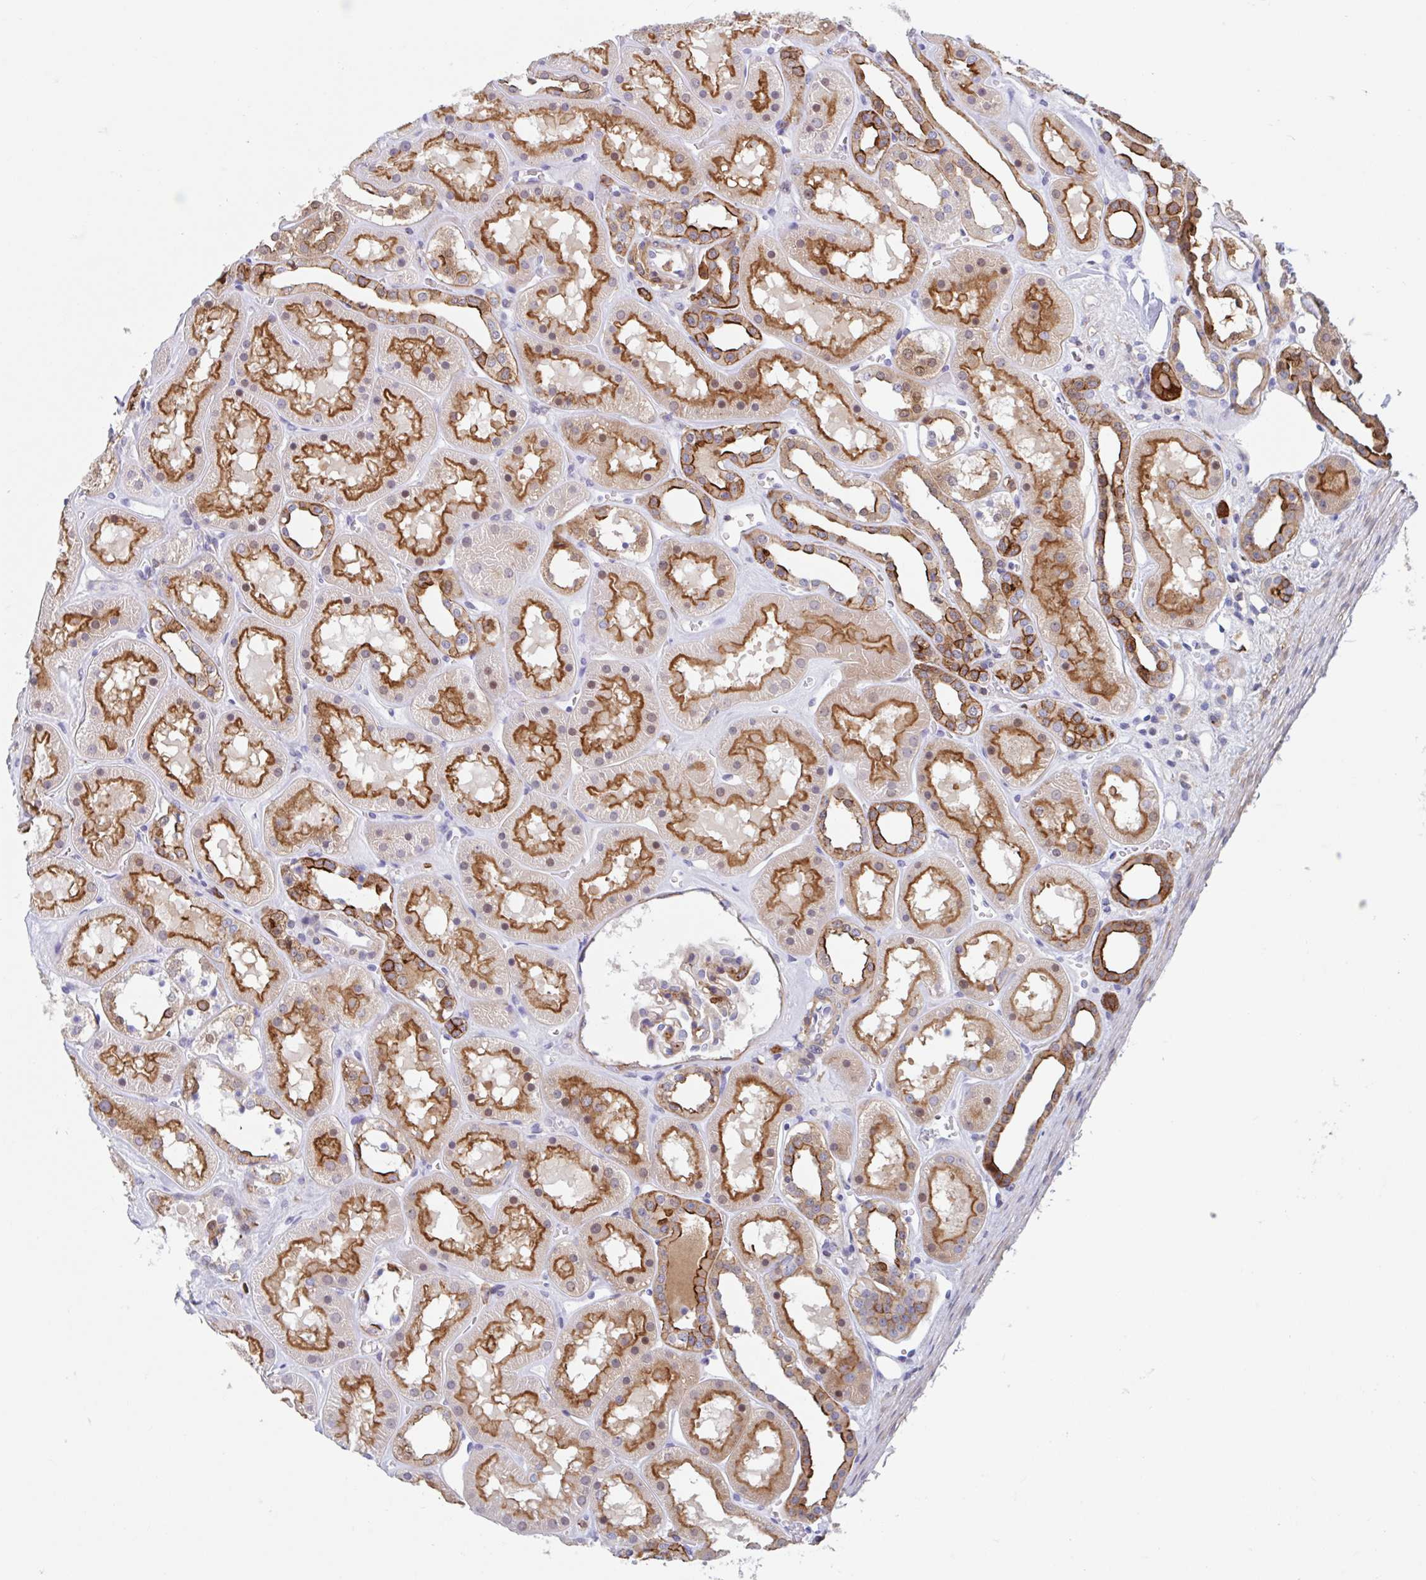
{"staining": {"intensity": "moderate", "quantity": "<25%", "location": "cytoplasmic/membranous"}, "tissue": "kidney", "cell_type": "Cells in glomeruli", "image_type": "normal", "snomed": [{"axis": "morphology", "description": "Normal tissue, NOS"}, {"axis": "topography", "description": "Kidney"}], "caption": "Immunohistochemistry (DAB) staining of normal human kidney displays moderate cytoplasmic/membranous protein expression in about <25% of cells in glomeruli. Nuclei are stained in blue.", "gene": "EFHD1", "patient": {"sex": "female", "age": 41}}